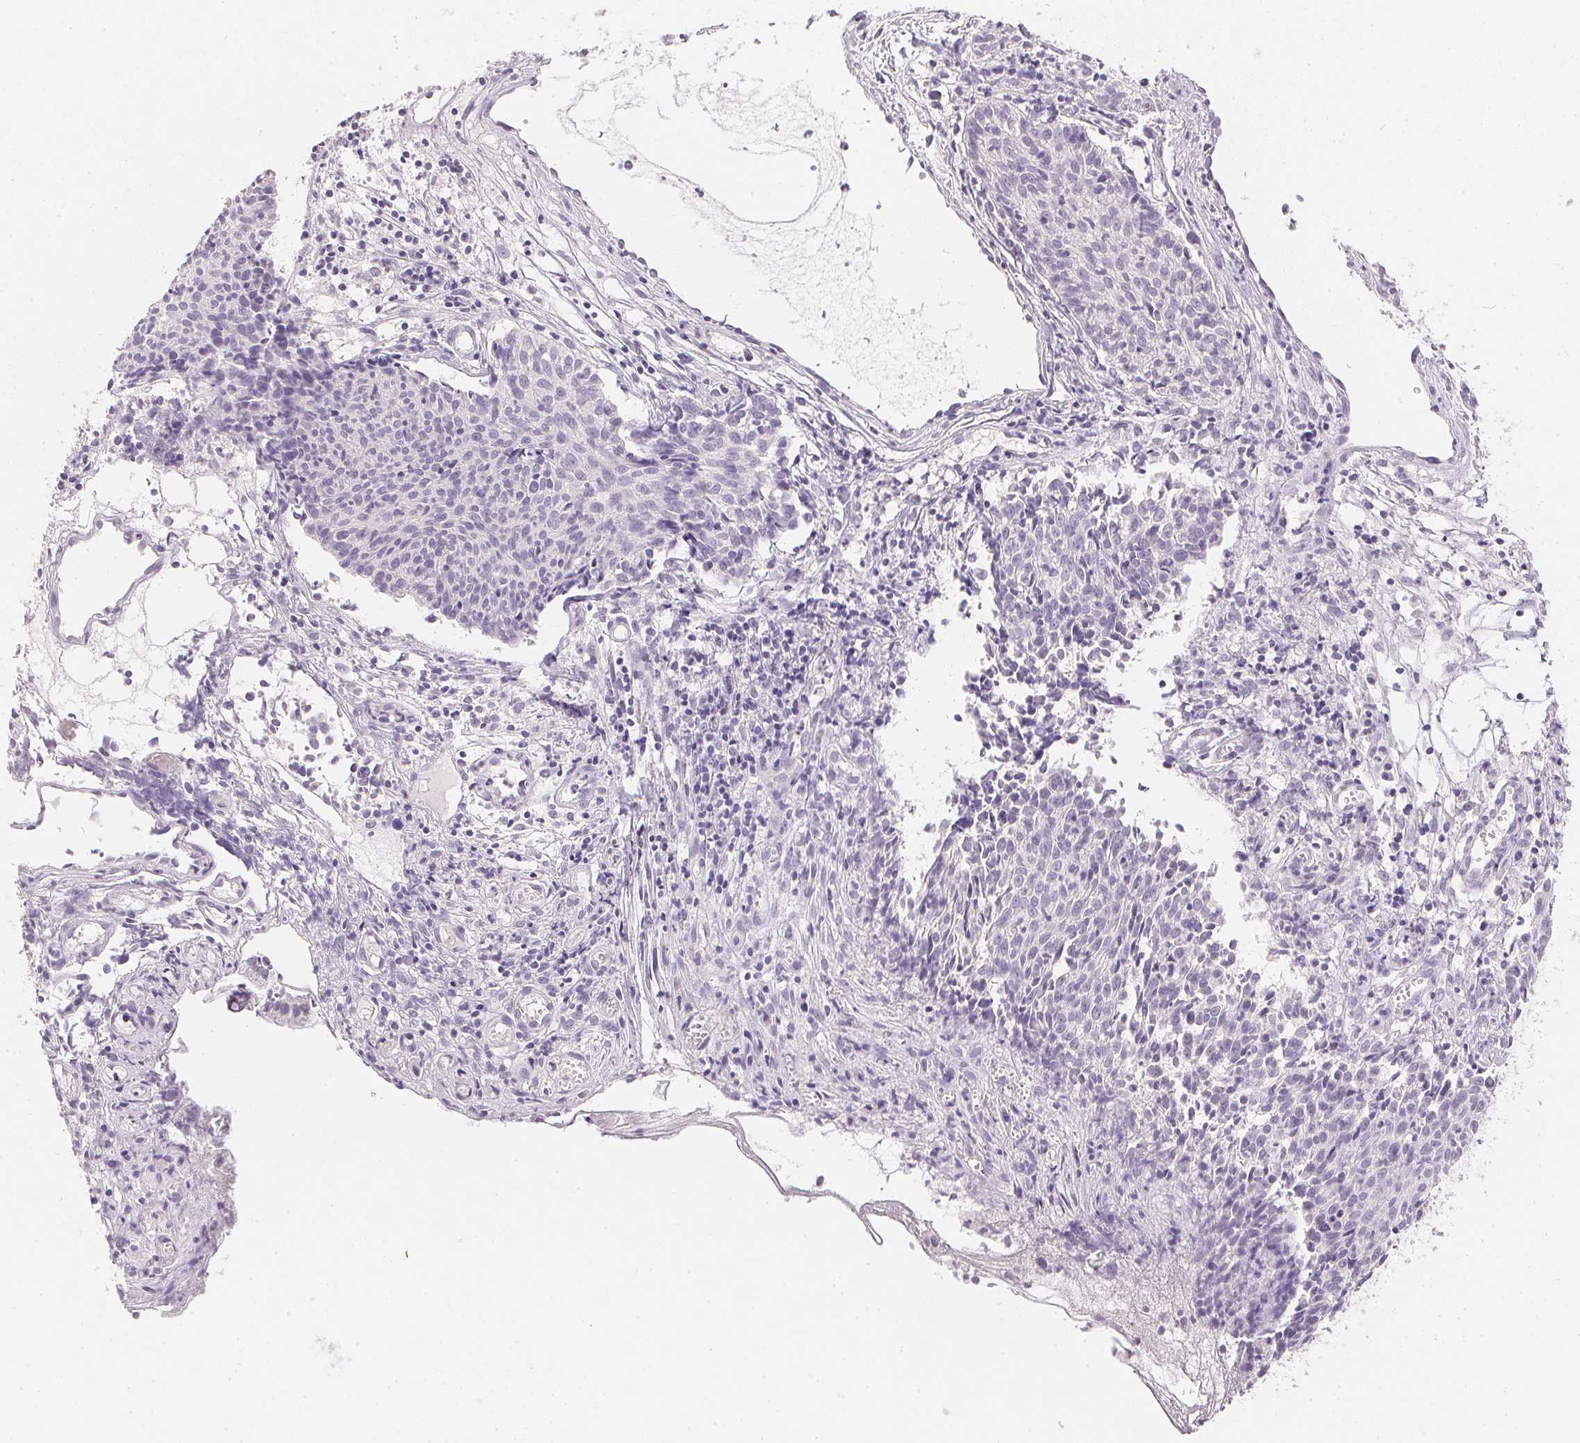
{"staining": {"intensity": "negative", "quantity": "none", "location": "none"}, "tissue": "cervical cancer", "cell_type": "Tumor cells", "image_type": "cancer", "snomed": [{"axis": "morphology", "description": "Squamous cell carcinoma, NOS"}, {"axis": "topography", "description": "Cervix"}], "caption": "Tumor cells show no significant expression in cervical cancer (squamous cell carcinoma).", "gene": "PPY", "patient": {"sex": "female", "age": 30}}